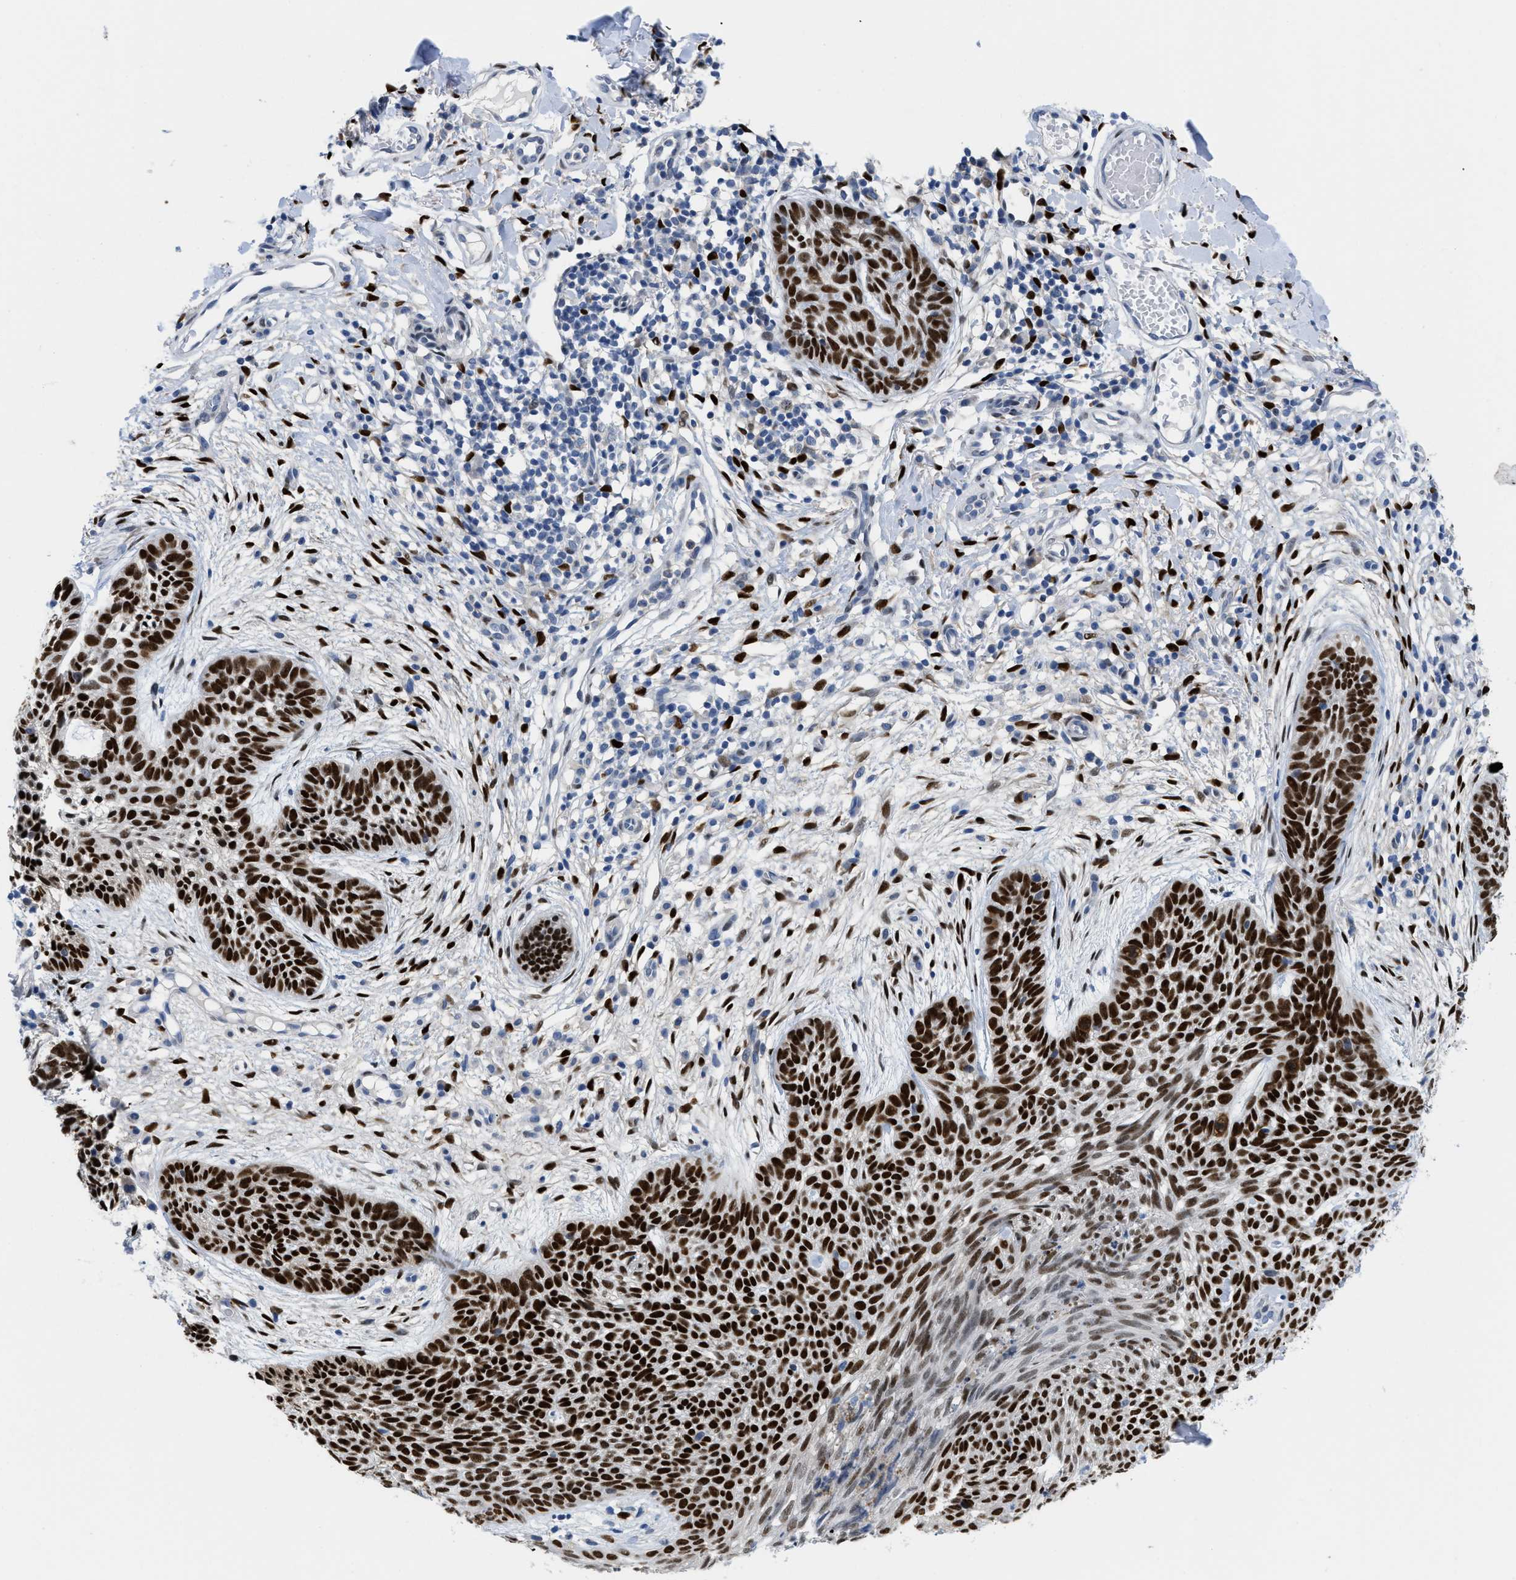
{"staining": {"intensity": "strong", "quantity": ">75%", "location": "nuclear"}, "tissue": "skin cancer", "cell_type": "Tumor cells", "image_type": "cancer", "snomed": [{"axis": "morphology", "description": "Basal cell carcinoma"}, {"axis": "topography", "description": "Skin"}], "caption": "Protein expression analysis of human skin basal cell carcinoma reveals strong nuclear expression in approximately >75% of tumor cells.", "gene": "NFIX", "patient": {"sex": "female", "age": 59}}